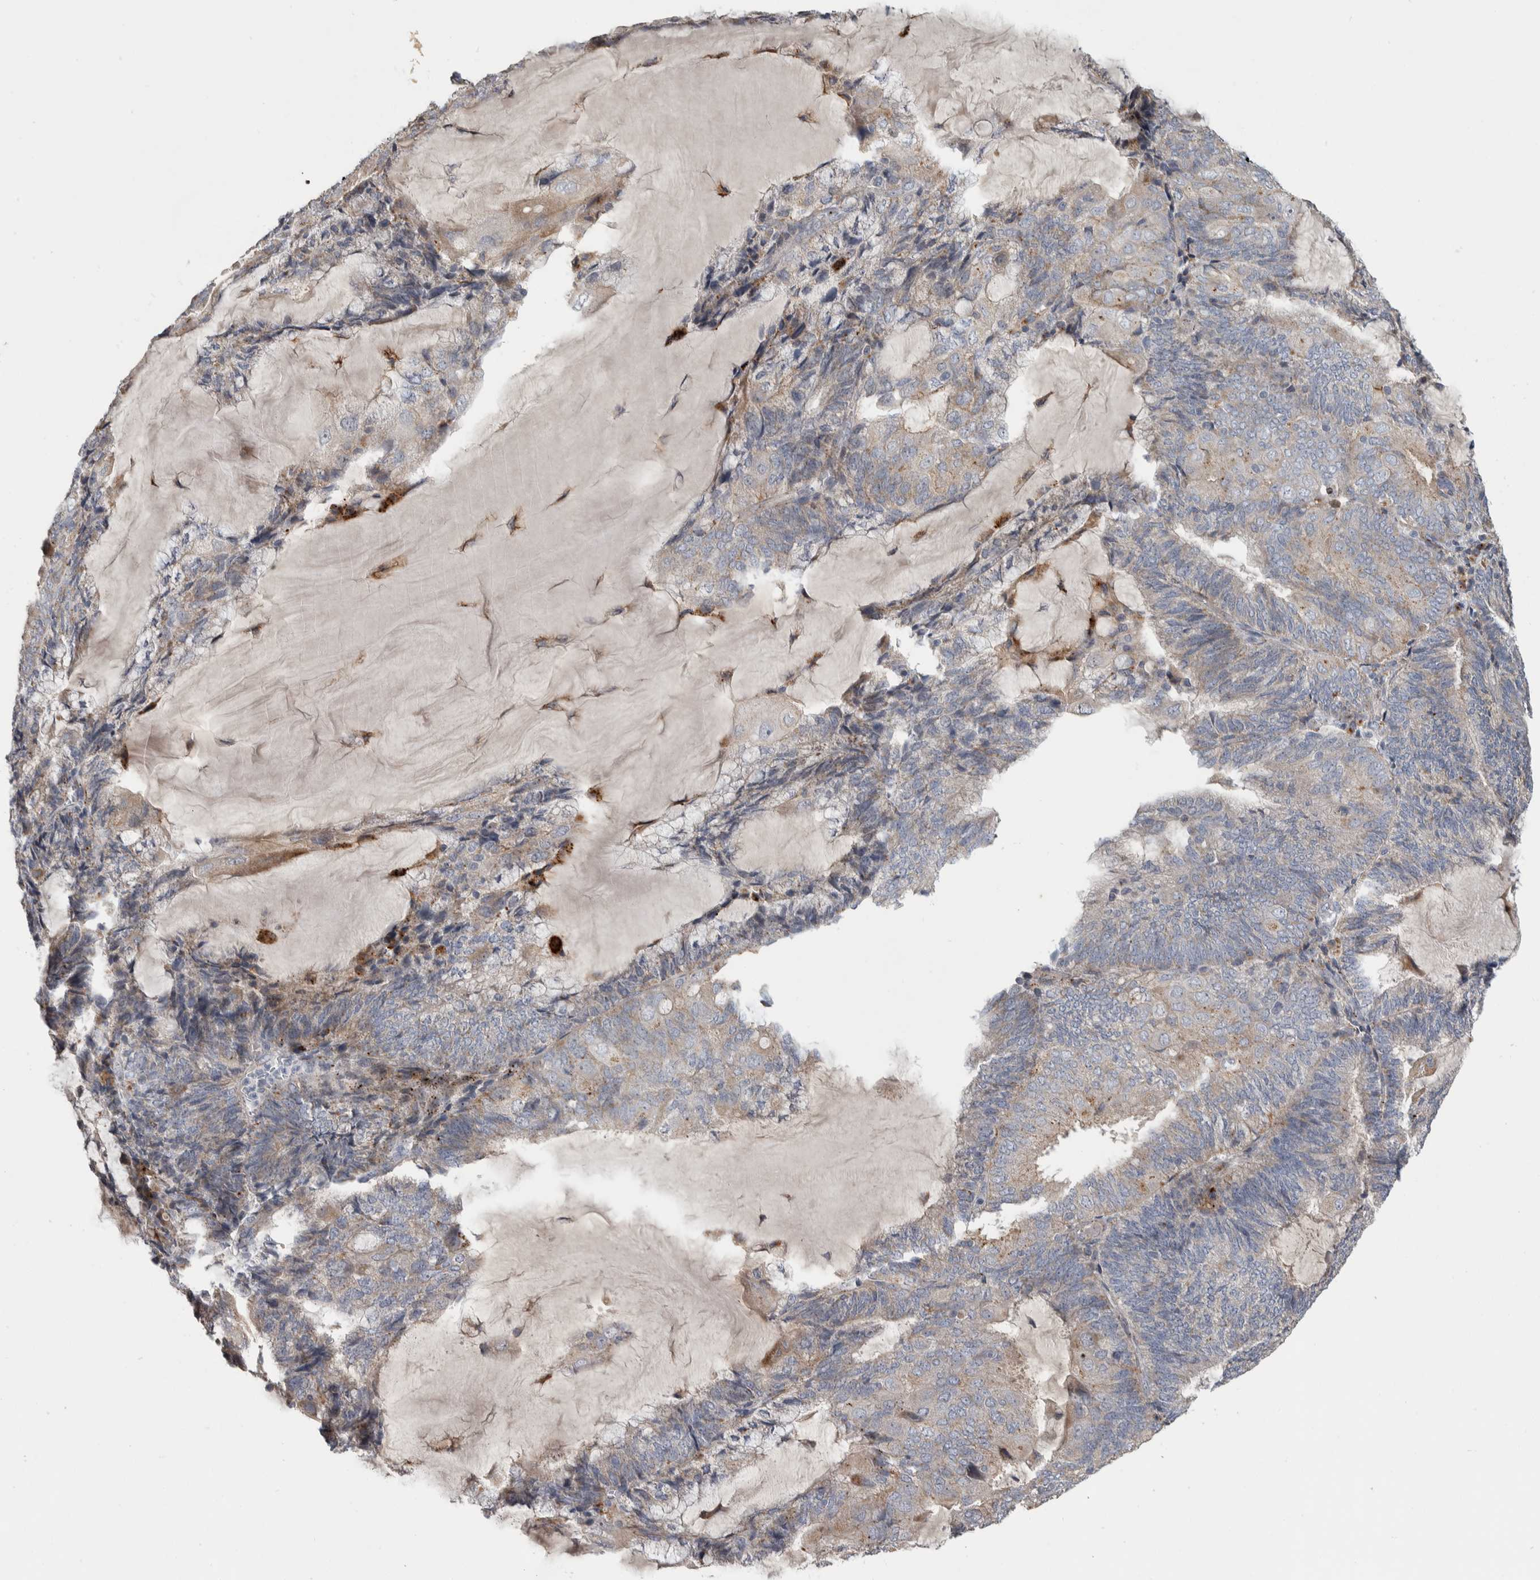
{"staining": {"intensity": "weak", "quantity": "25%-75%", "location": "cytoplasmic/membranous"}, "tissue": "endometrial cancer", "cell_type": "Tumor cells", "image_type": "cancer", "snomed": [{"axis": "morphology", "description": "Adenocarcinoma, NOS"}, {"axis": "topography", "description": "Endometrium"}], "caption": "High-magnification brightfield microscopy of endometrial cancer (adenocarcinoma) stained with DAB (brown) and counterstained with hematoxylin (blue). tumor cells exhibit weak cytoplasmic/membranous staining is seen in approximately25%-75% of cells.", "gene": "FAM83G", "patient": {"sex": "female", "age": 81}}